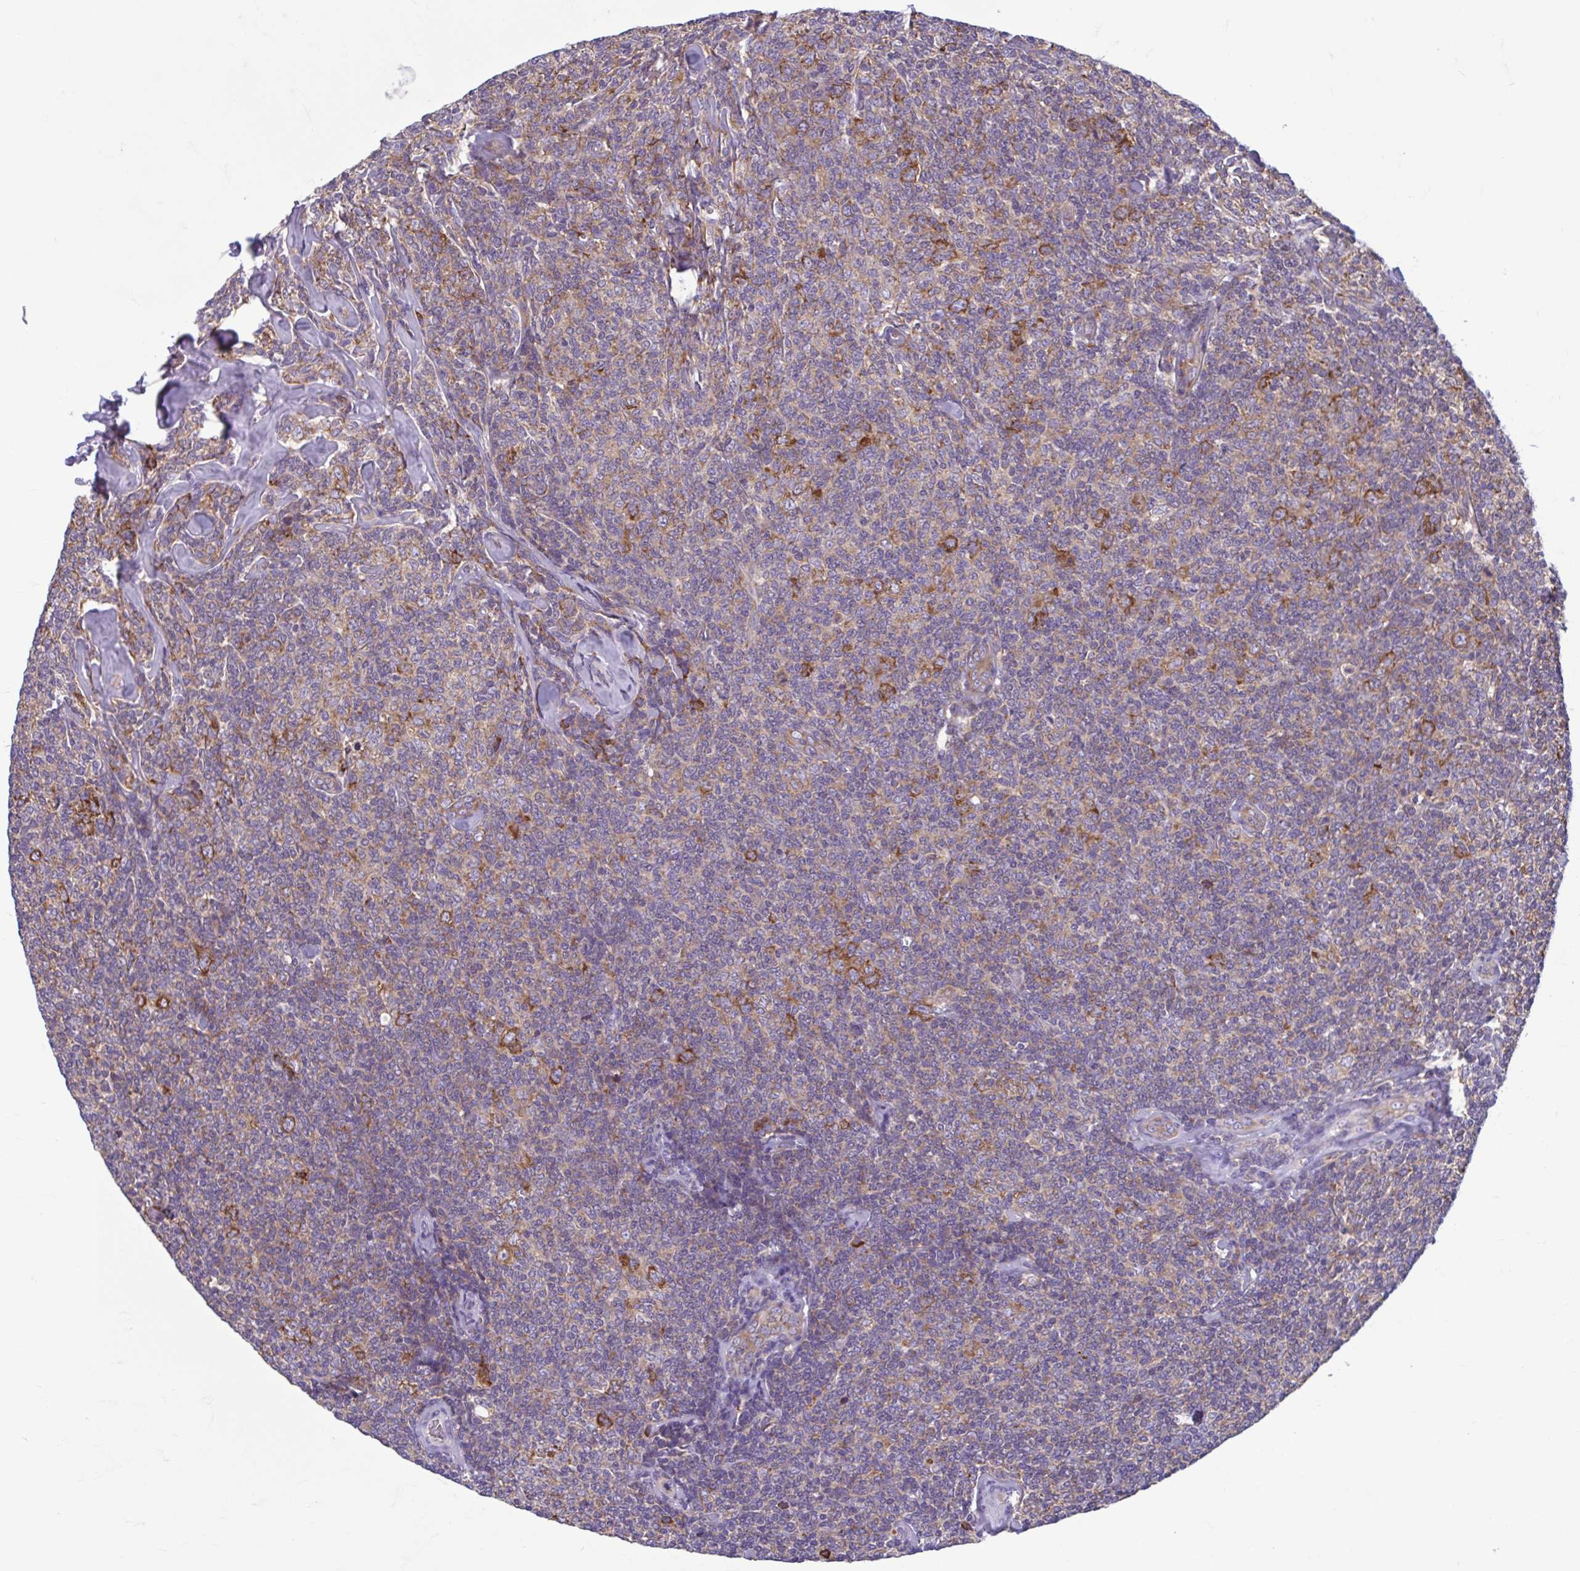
{"staining": {"intensity": "weak", "quantity": "<25%", "location": "cytoplasmic/membranous"}, "tissue": "lymphoma", "cell_type": "Tumor cells", "image_type": "cancer", "snomed": [{"axis": "morphology", "description": "Malignant lymphoma, non-Hodgkin's type, Low grade"}, {"axis": "topography", "description": "Lymph node"}], "caption": "High magnification brightfield microscopy of lymphoma stained with DAB (brown) and counterstained with hematoxylin (blue): tumor cells show no significant staining.", "gene": "RPS16", "patient": {"sex": "female", "age": 56}}